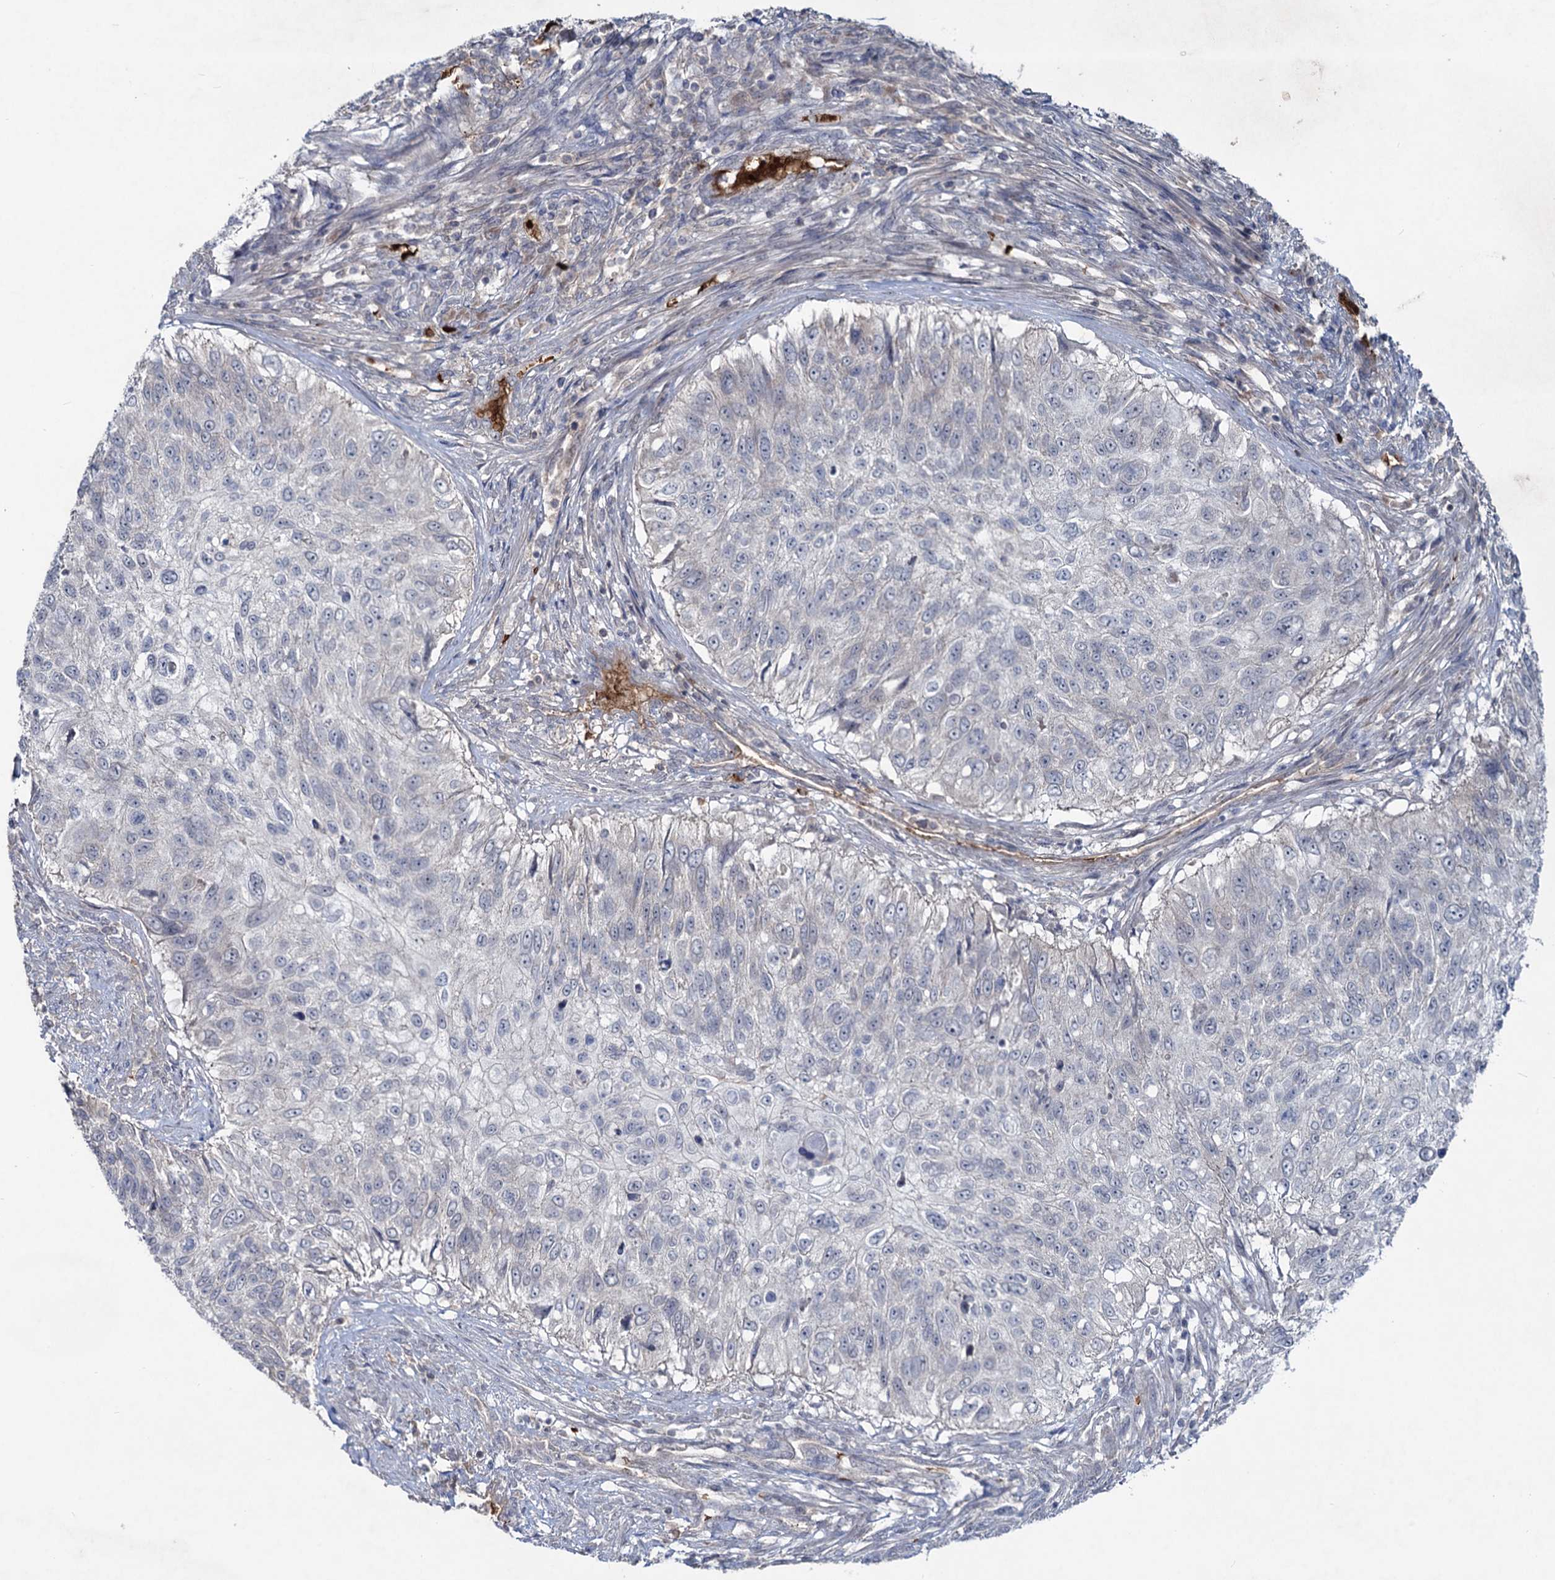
{"staining": {"intensity": "negative", "quantity": "none", "location": "none"}, "tissue": "urothelial cancer", "cell_type": "Tumor cells", "image_type": "cancer", "snomed": [{"axis": "morphology", "description": "Urothelial carcinoma, High grade"}, {"axis": "topography", "description": "Urinary bladder"}], "caption": "An image of human urothelial cancer is negative for staining in tumor cells.", "gene": "RNF6", "patient": {"sex": "female", "age": 60}}